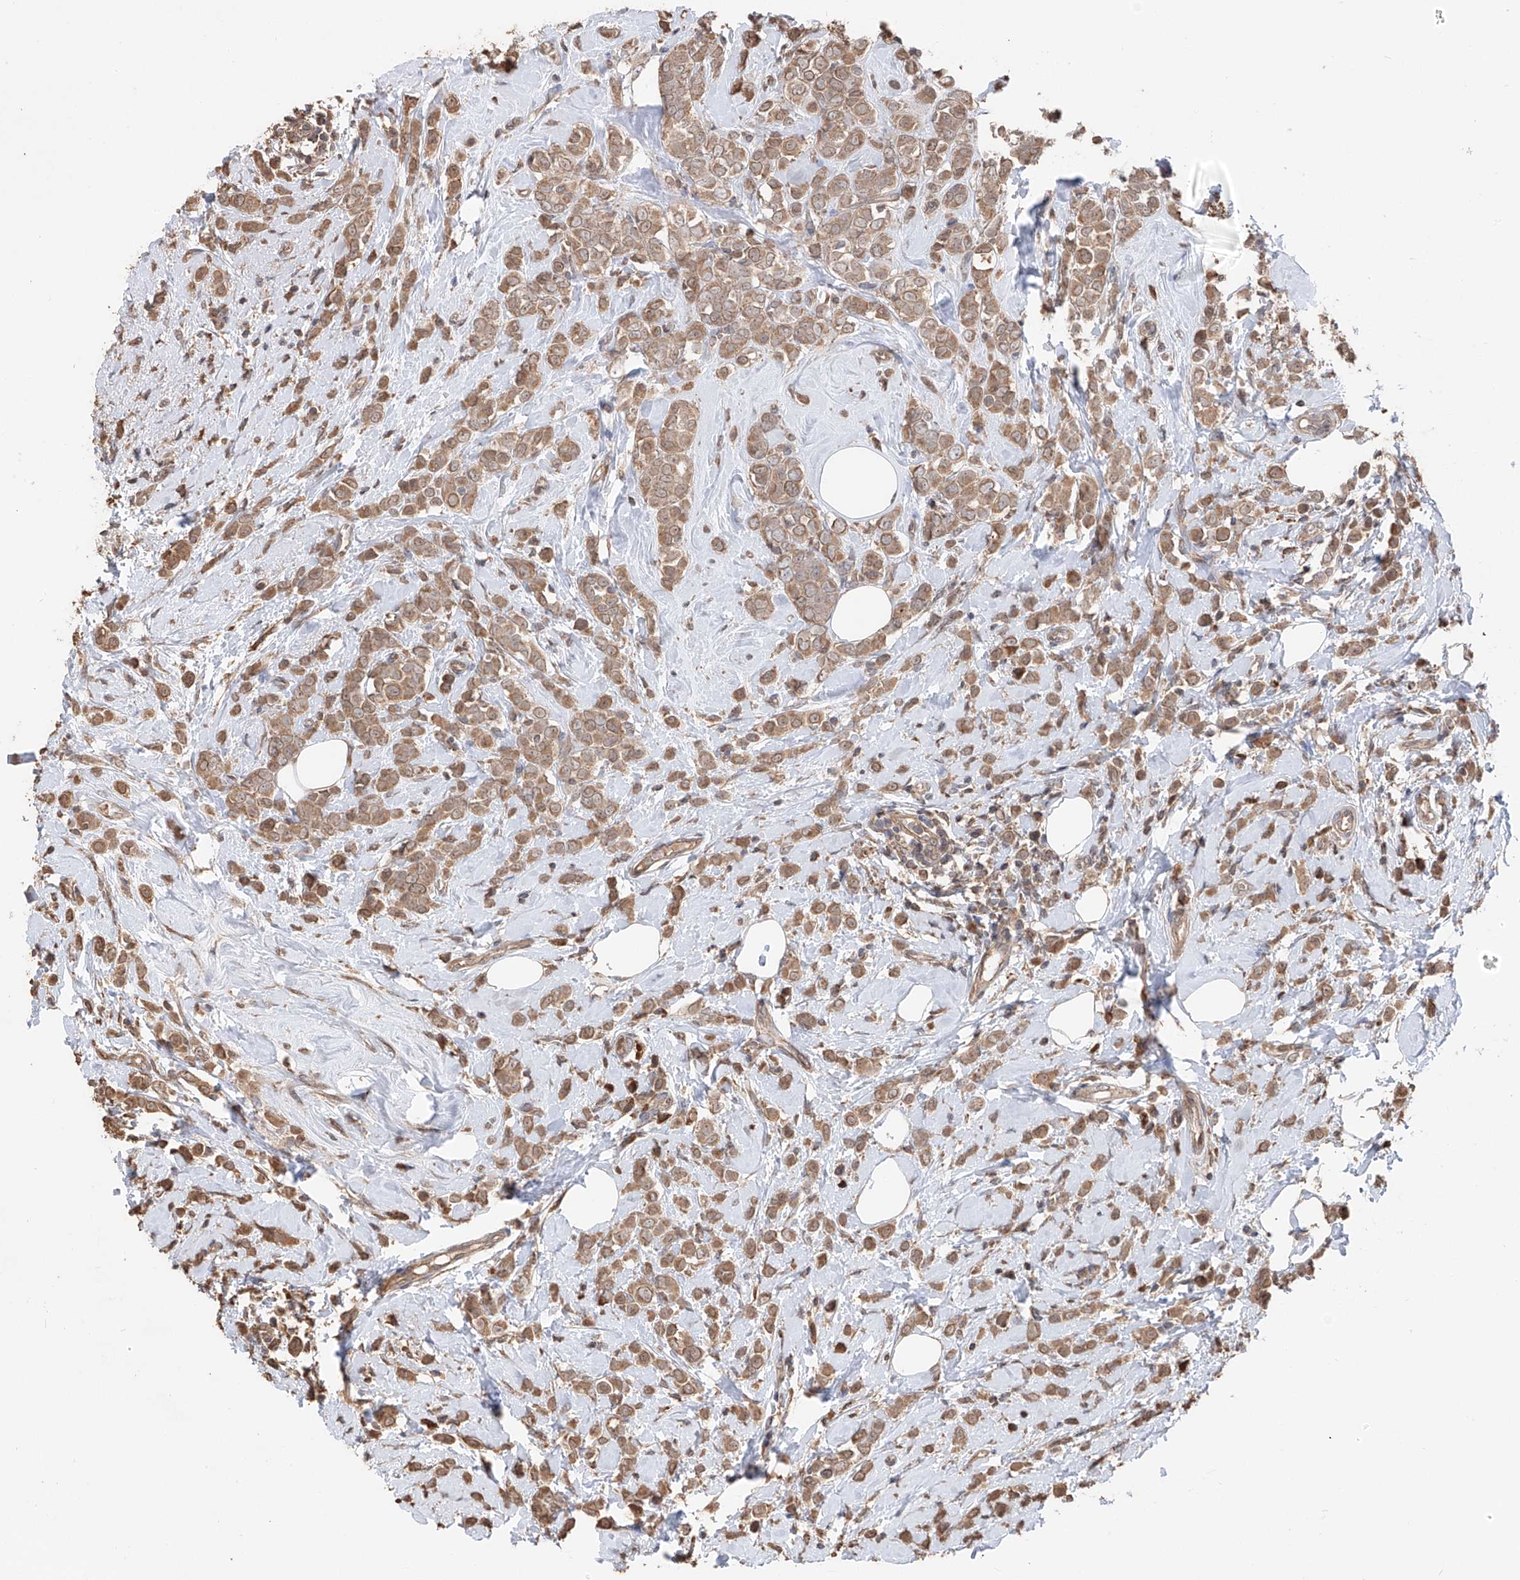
{"staining": {"intensity": "moderate", "quantity": ">75%", "location": "cytoplasmic/membranous"}, "tissue": "breast cancer", "cell_type": "Tumor cells", "image_type": "cancer", "snomed": [{"axis": "morphology", "description": "Lobular carcinoma"}, {"axis": "topography", "description": "Breast"}], "caption": "Breast cancer (lobular carcinoma) was stained to show a protein in brown. There is medium levels of moderate cytoplasmic/membranous staining in about >75% of tumor cells.", "gene": "FAM135A", "patient": {"sex": "female", "age": 47}}